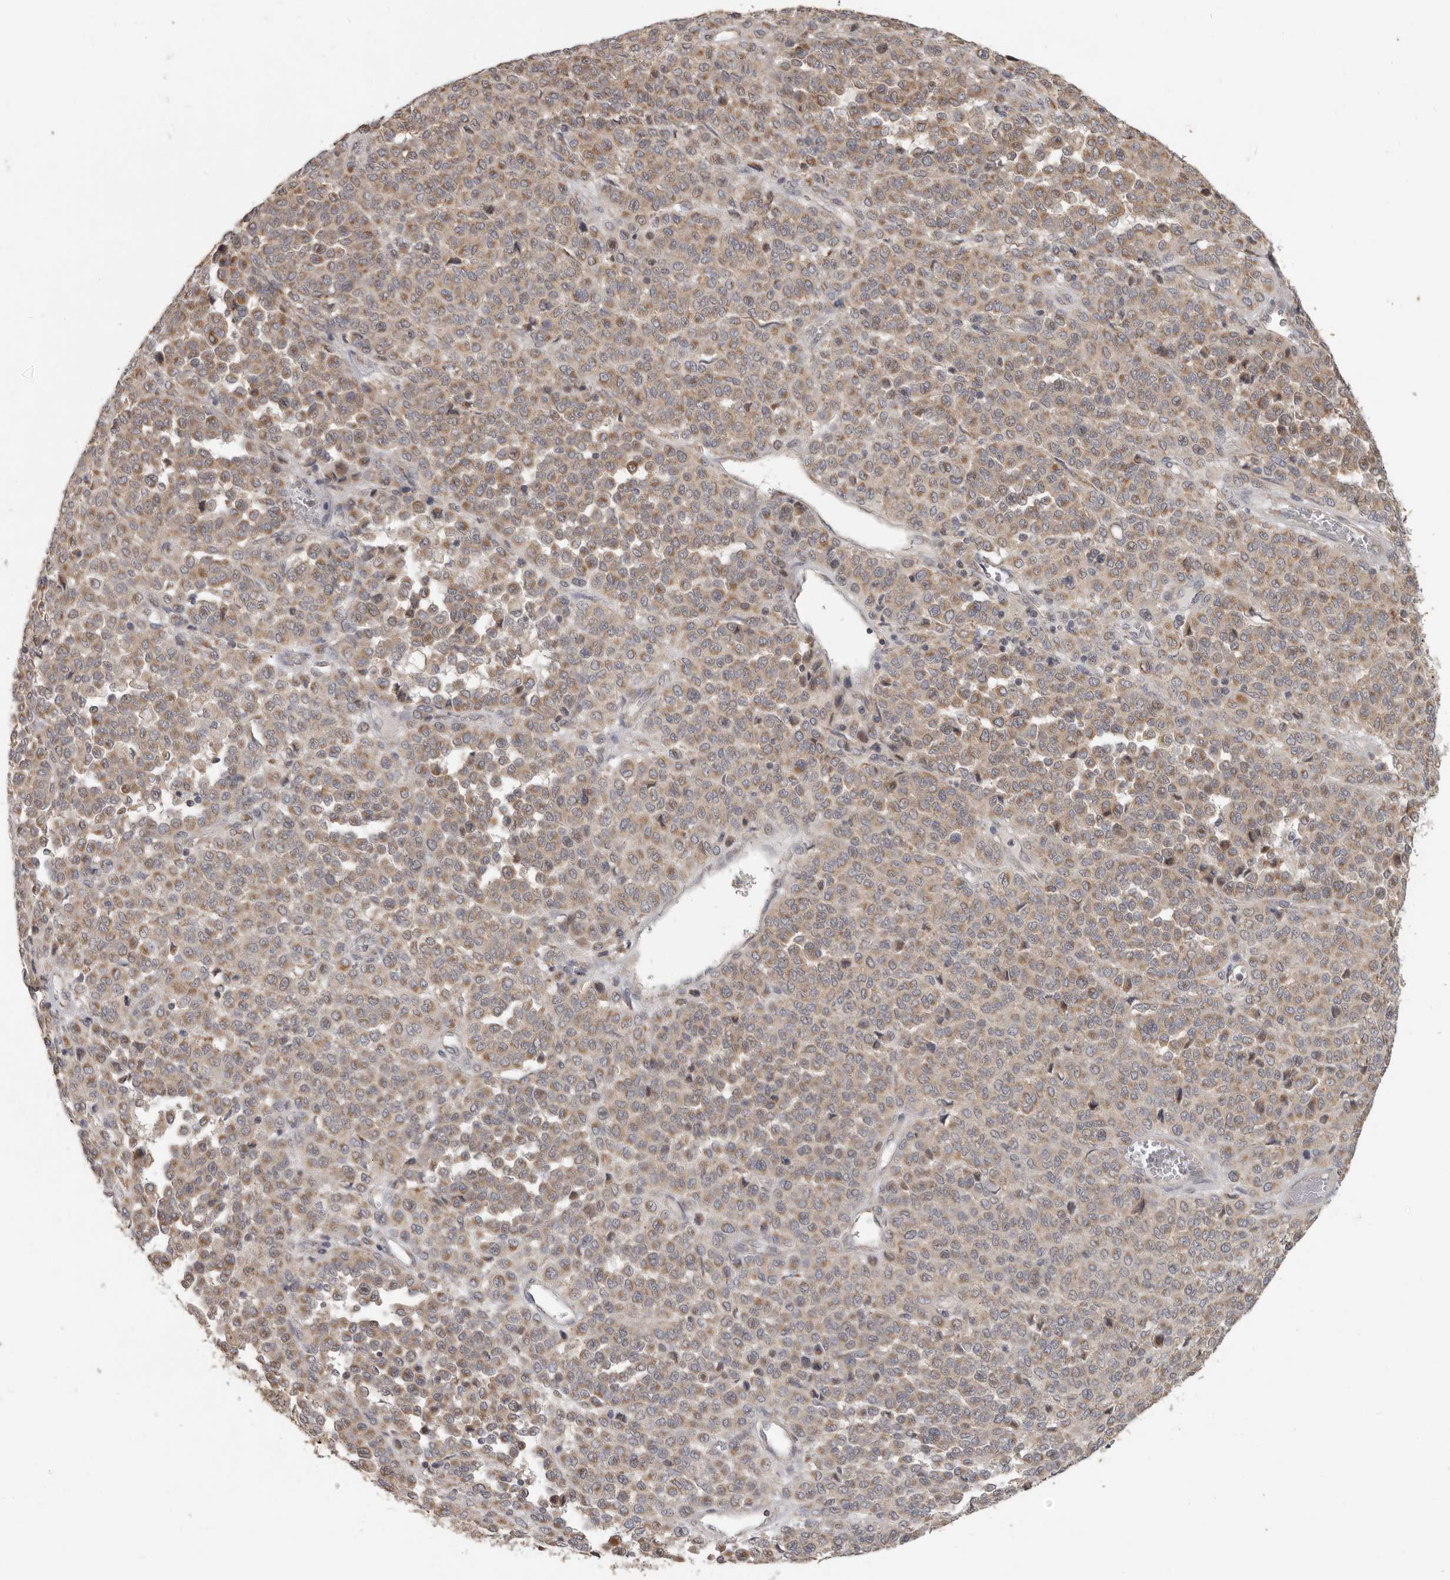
{"staining": {"intensity": "moderate", "quantity": ">75%", "location": "cytoplasmic/membranous"}, "tissue": "melanoma", "cell_type": "Tumor cells", "image_type": "cancer", "snomed": [{"axis": "morphology", "description": "Malignant melanoma, Metastatic site"}, {"axis": "topography", "description": "Pancreas"}], "caption": "Protein analysis of malignant melanoma (metastatic site) tissue demonstrates moderate cytoplasmic/membranous positivity in about >75% of tumor cells.", "gene": "UNK", "patient": {"sex": "female", "age": 30}}